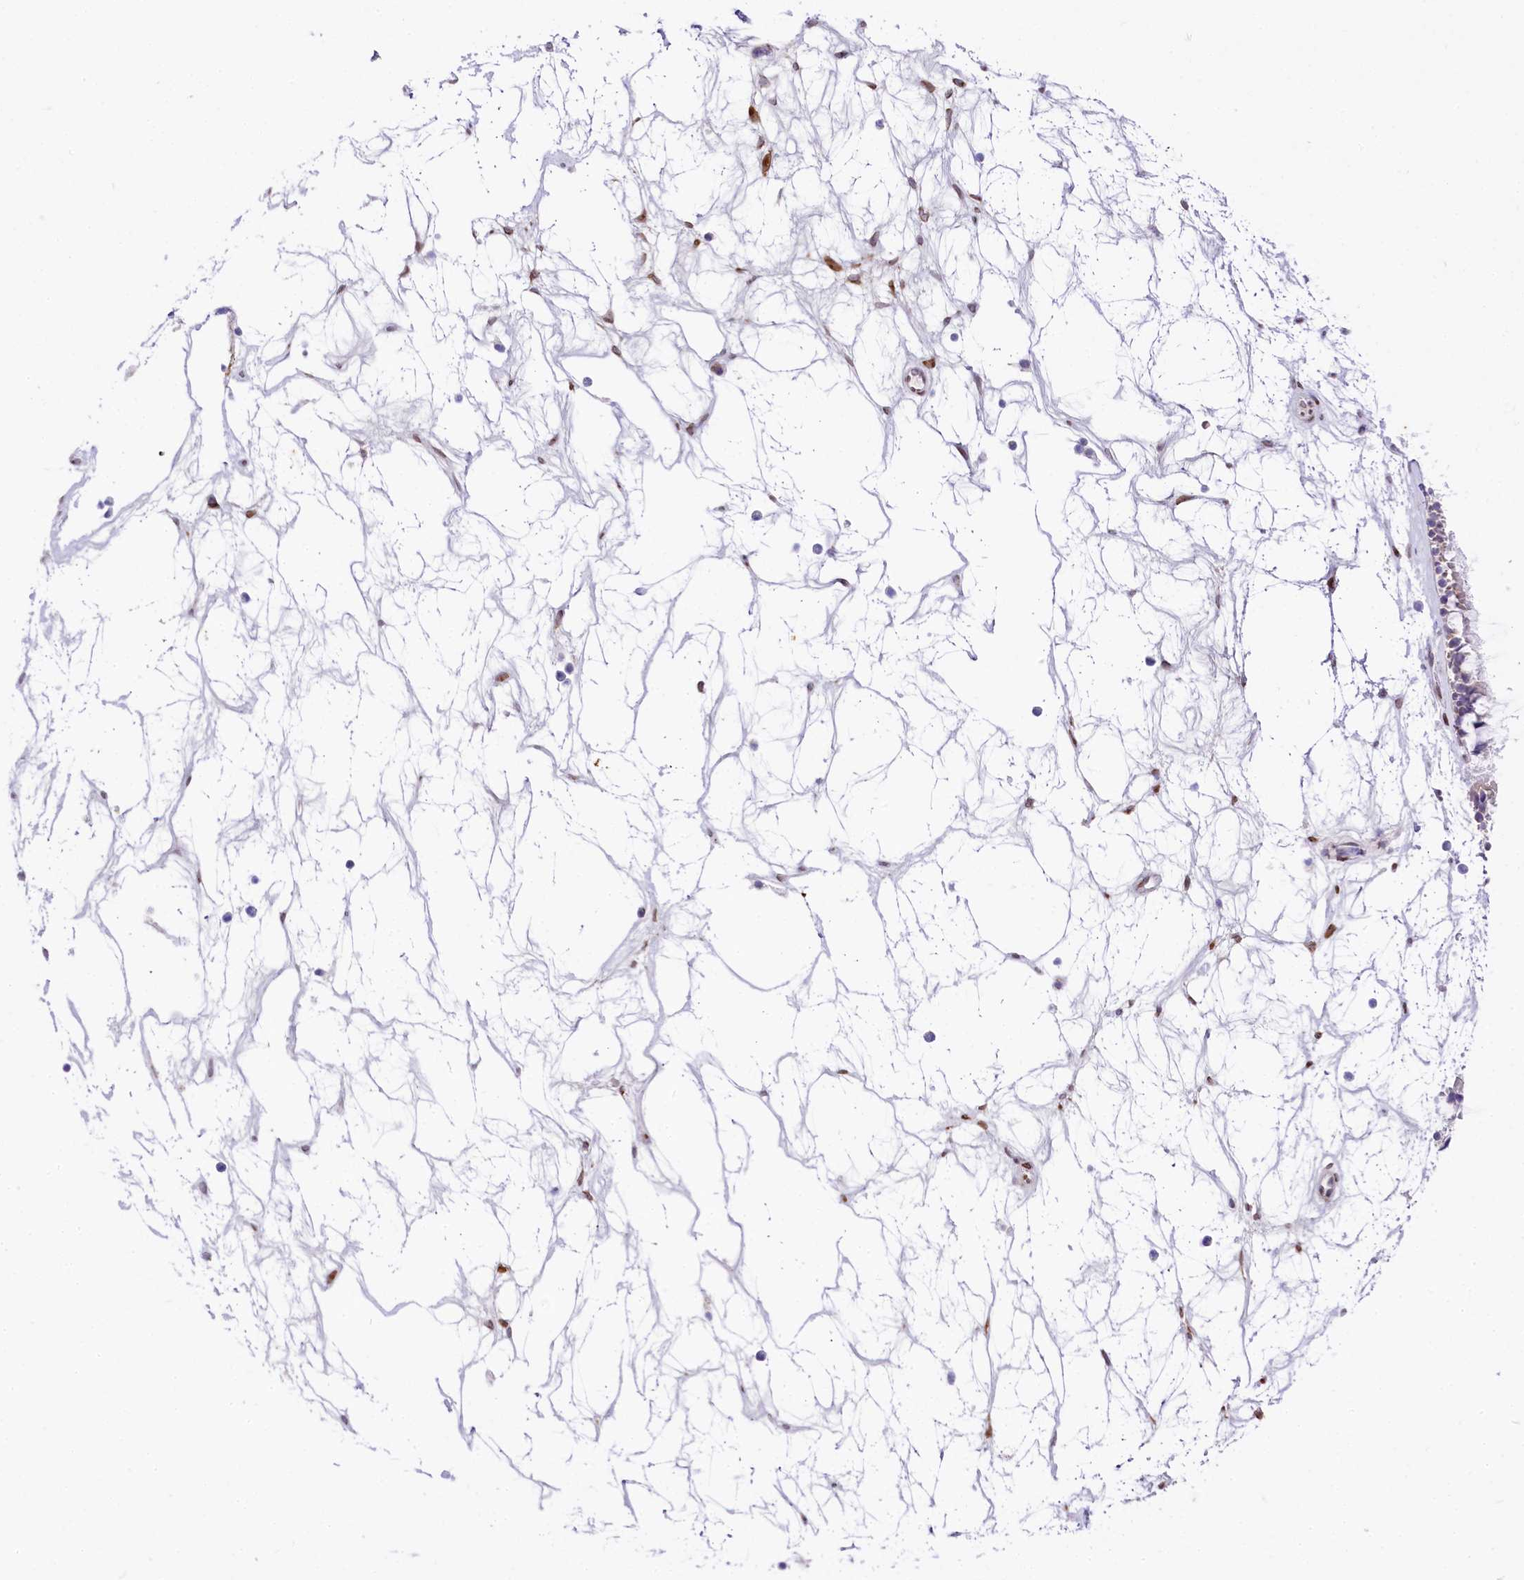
{"staining": {"intensity": "weak", "quantity": "<25%", "location": "cytoplasmic/membranous"}, "tissue": "nasopharynx", "cell_type": "Respiratory epithelial cells", "image_type": "normal", "snomed": [{"axis": "morphology", "description": "Normal tissue, NOS"}, {"axis": "topography", "description": "Nasopharynx"}], "caption": "This image is of unremarkable nasopharynx stained with IHC to label a protein in brown with the nuclei are counter-stained blue. There is no expression in respiratory epithelial cells.", "gene": "PPIP5K2", "patient": {"sex": "male", "age": 64}}